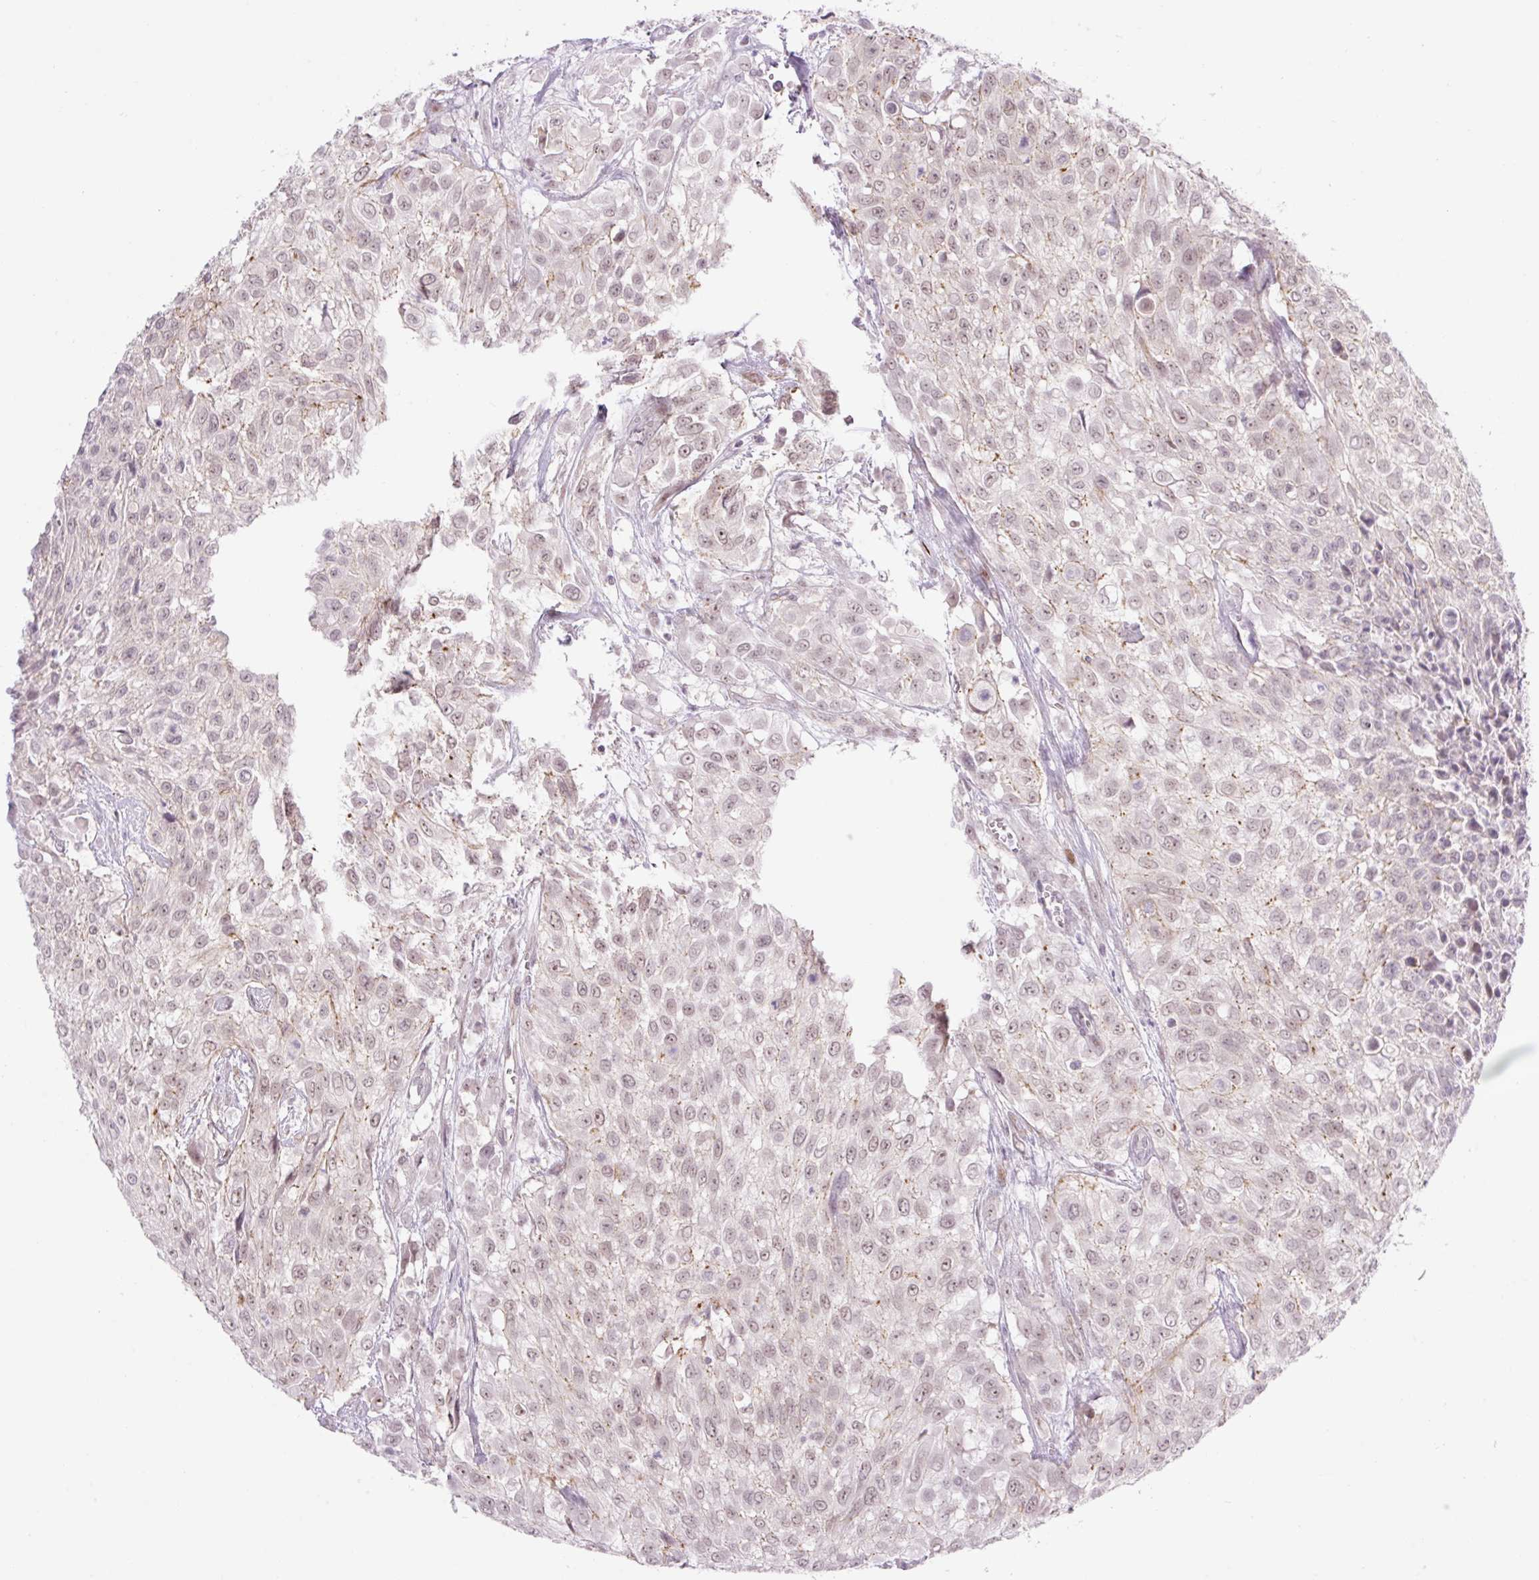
{"staining": {"intensity": "weak", "quantity": ">75%", "location": "nuclear"}, "tissue": "urothelial cancer", "cell_type": "Tumor cells", "image_type": "cancer", "snomed": [{"axis": "morphology", "description": "Urothelial carcinoma, High grade"}, {"axis": "topography", "description": "Urinary bladder"}], "caption": "Urothelial carcinoma (high-grade) stained with DAB (3,3'-diaminobenzidine) immunohistochemistry (IHC) exhibits low levels of weak nuclear staining in about >75% of tumor cells. The staining was performed using DAB (3,3'-diaminobenzidine), with brown indicating positive protein expression. Nuclei are stained blue with hematoxylin.", "gene": "ICE1", "patient": {"sex": "male", "age": 57}}